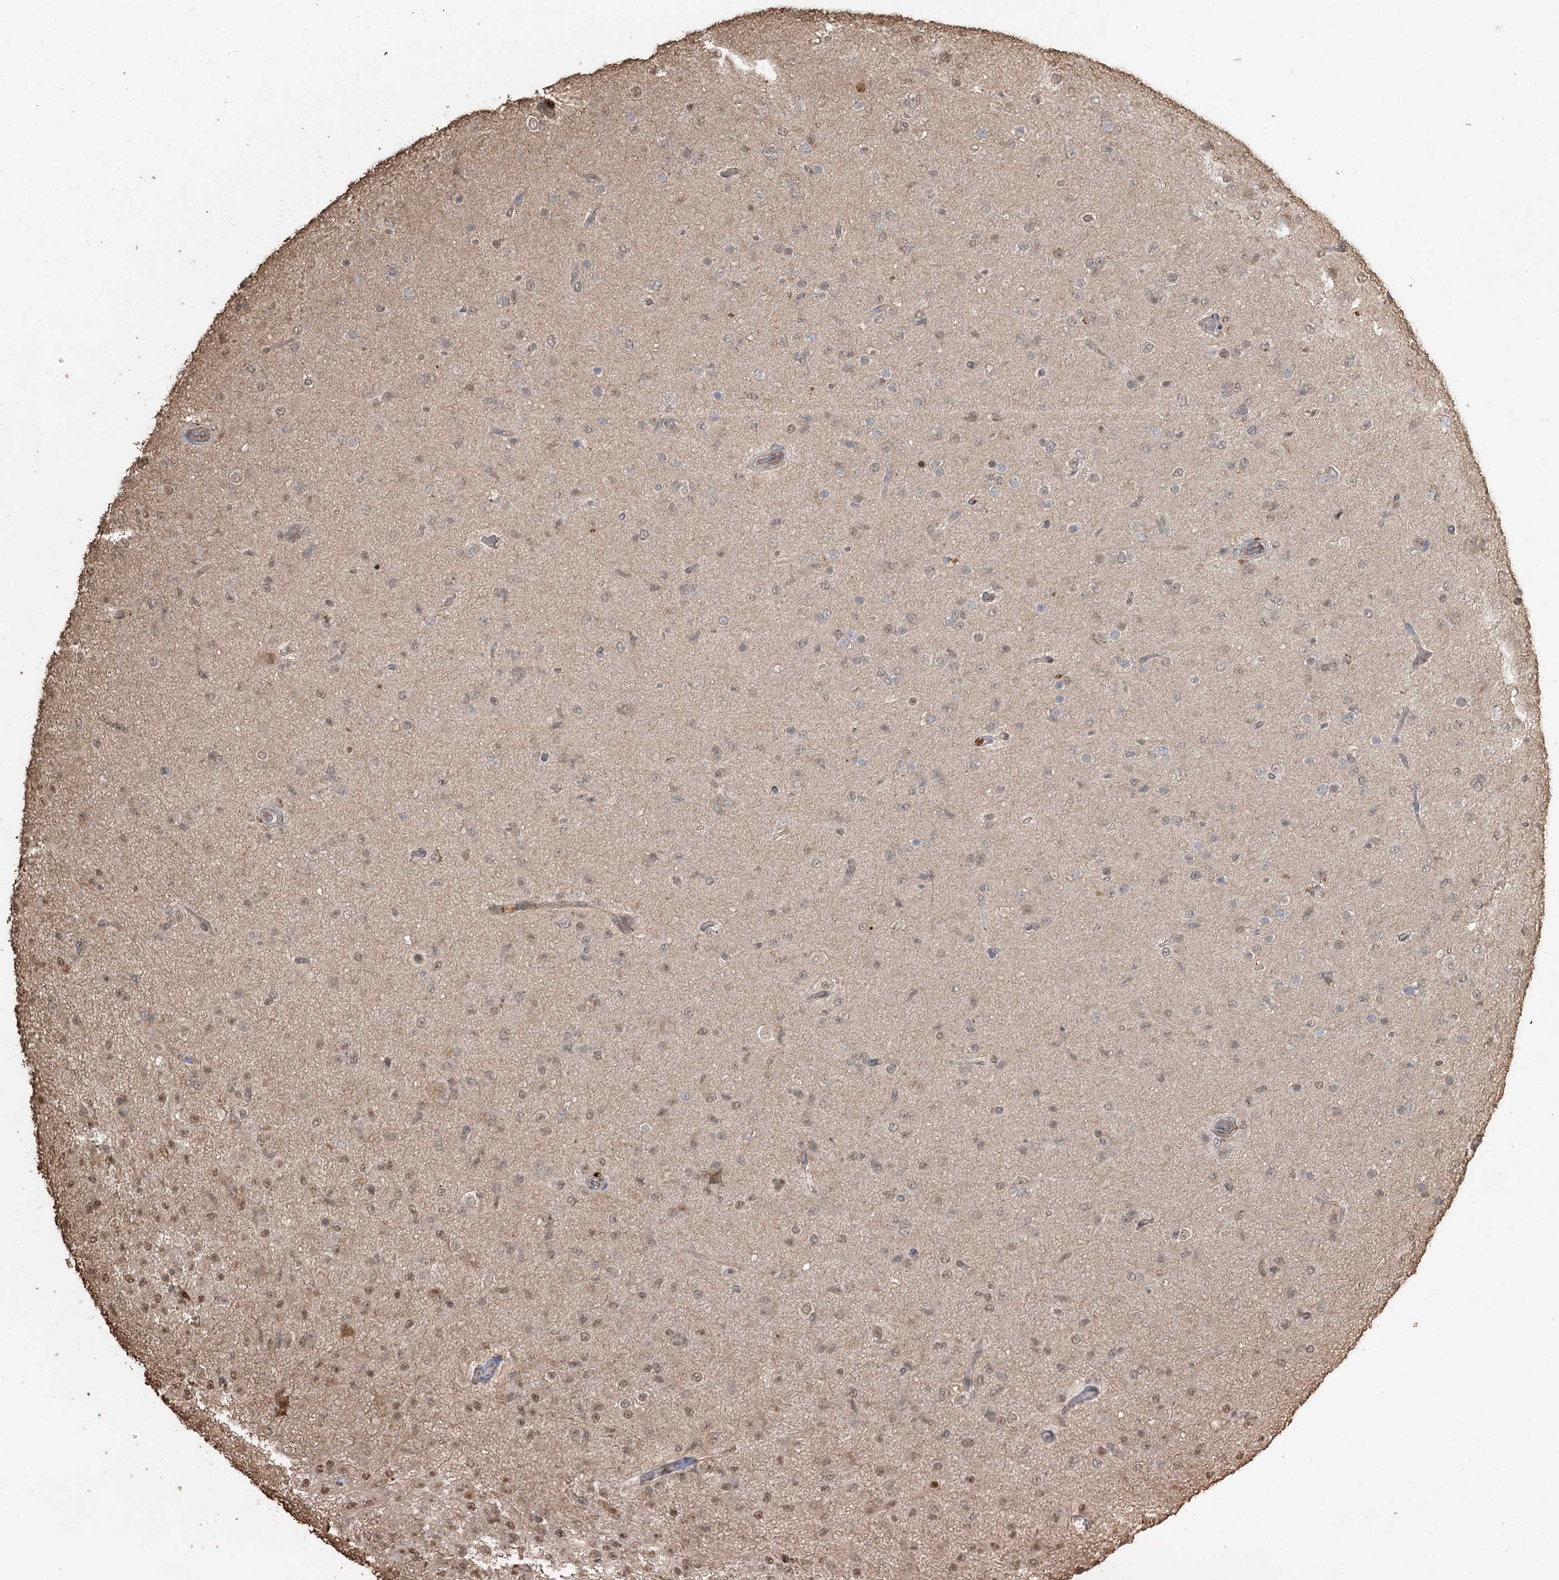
{"staining": {"intensity": "moderate", "quantity": "<25%", "location": "nuclear"}, "tissue": "glioma", "cell_type": "Tumor cells", "image_type": "cancer", "snomed": [{"axis": "morphology", "description": "Glioma, malignant, Low grade"}, {"axis": "topography", "description": "Brain"}], "caption": "A histopathology image of human low-grade glioma (malignant) stained for a protein demonstrates moderate nuclear brown staining in tumor cells.", "gene": "PLCH1", "patient": {"sex": "male", "age": 65}}